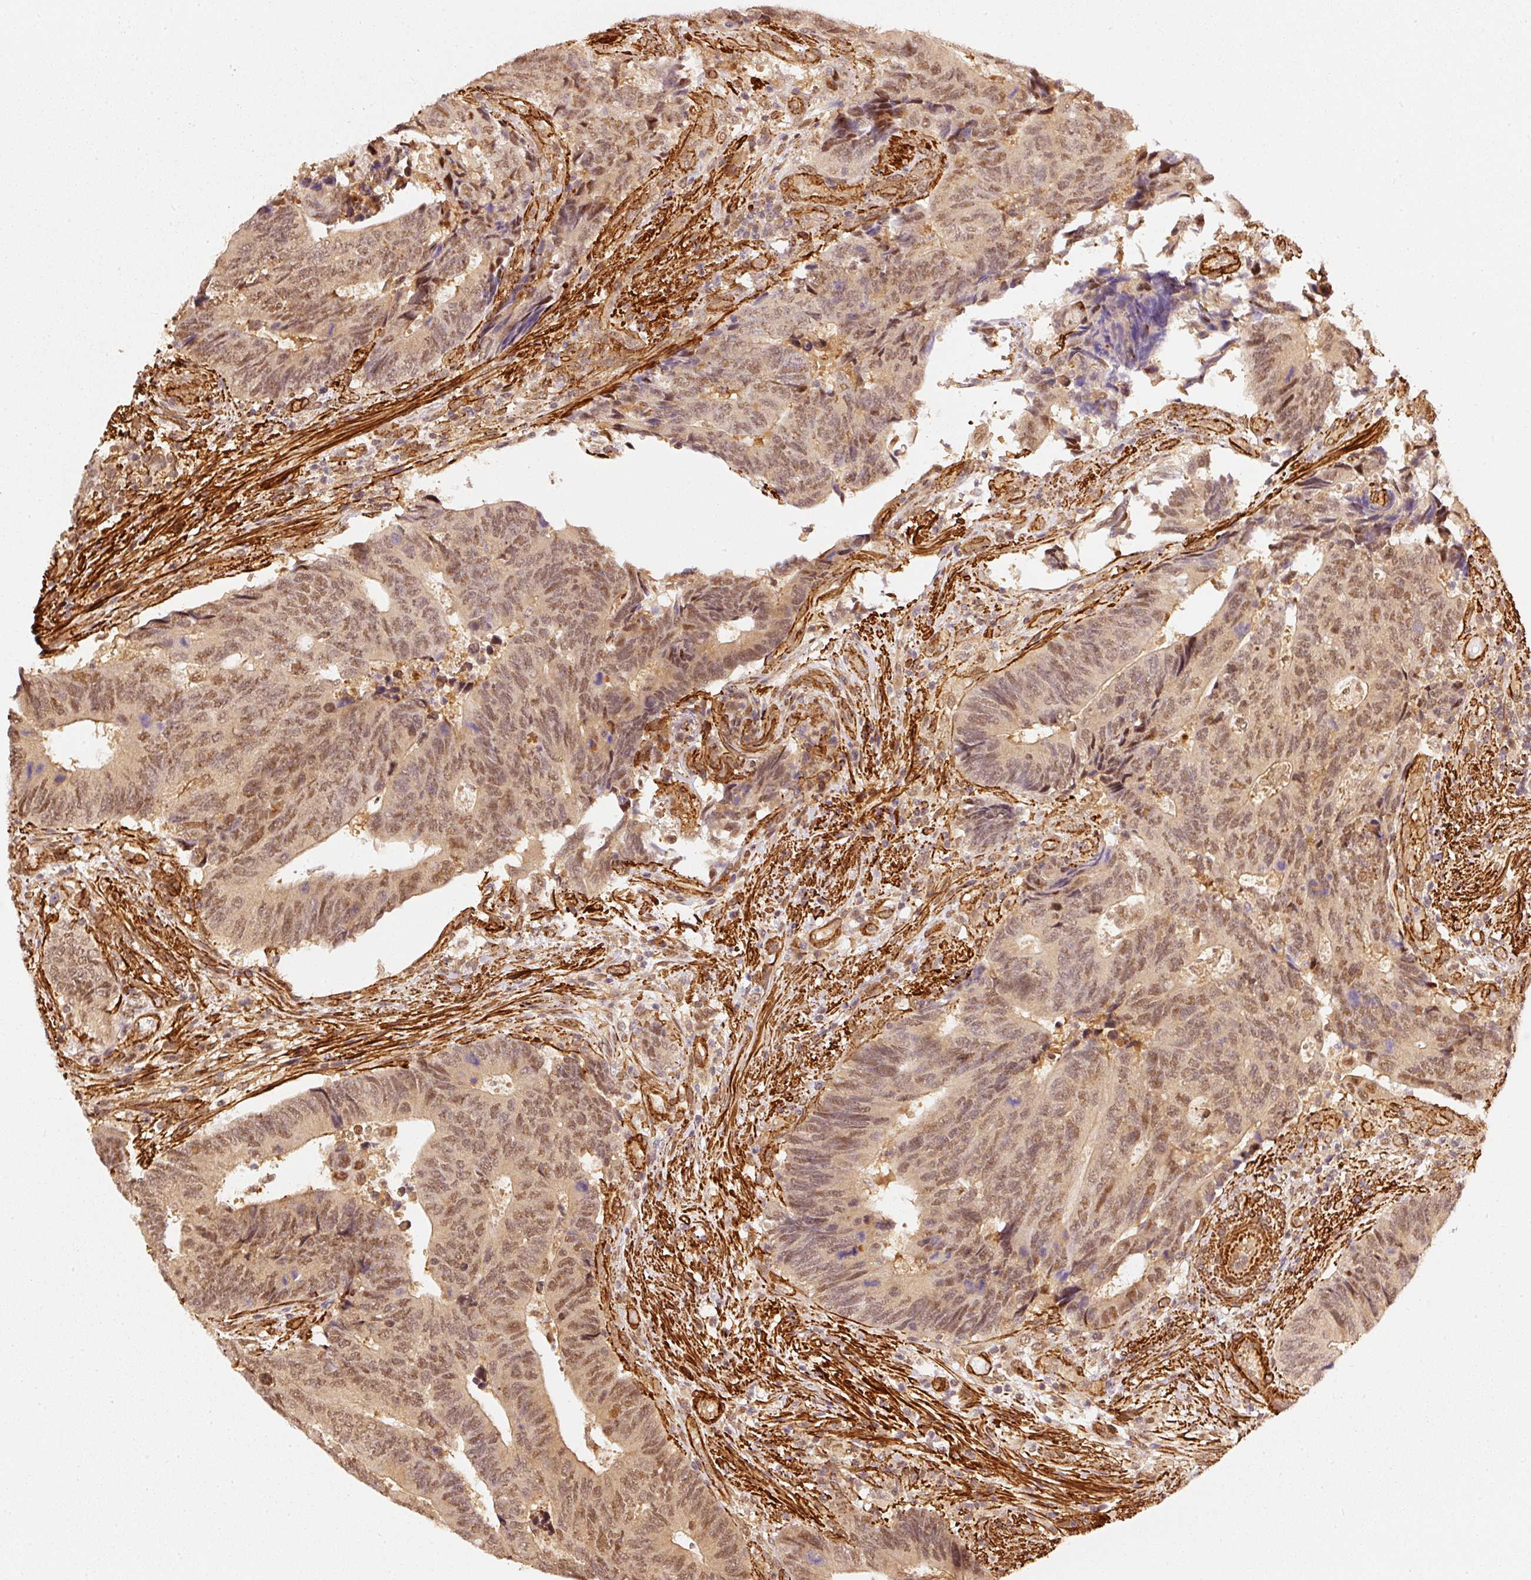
{"staining": {"intensity": "moderate", "quantity": ">75%", "location": "cytoplasmic/membranous,nuclear"}, "tissue": "colorectal cancer", "cell_type": "Tumor cells", "image_type": "cancer", "snomed": [{"axis": "morphology", "description": "Adenocarcinoma, NOS"}, {"axis": "topography", "description": "Colon"}], "caption": "Brown immunohistochemical staining in human colorectal cancer (adenocarcinoma) exhibits moderate cytoplasmic/membranous and nuclear staining in about >75% of tumor cells.", "gene": "PSMD1", "patient": {"sex": "male", "age": 87}}